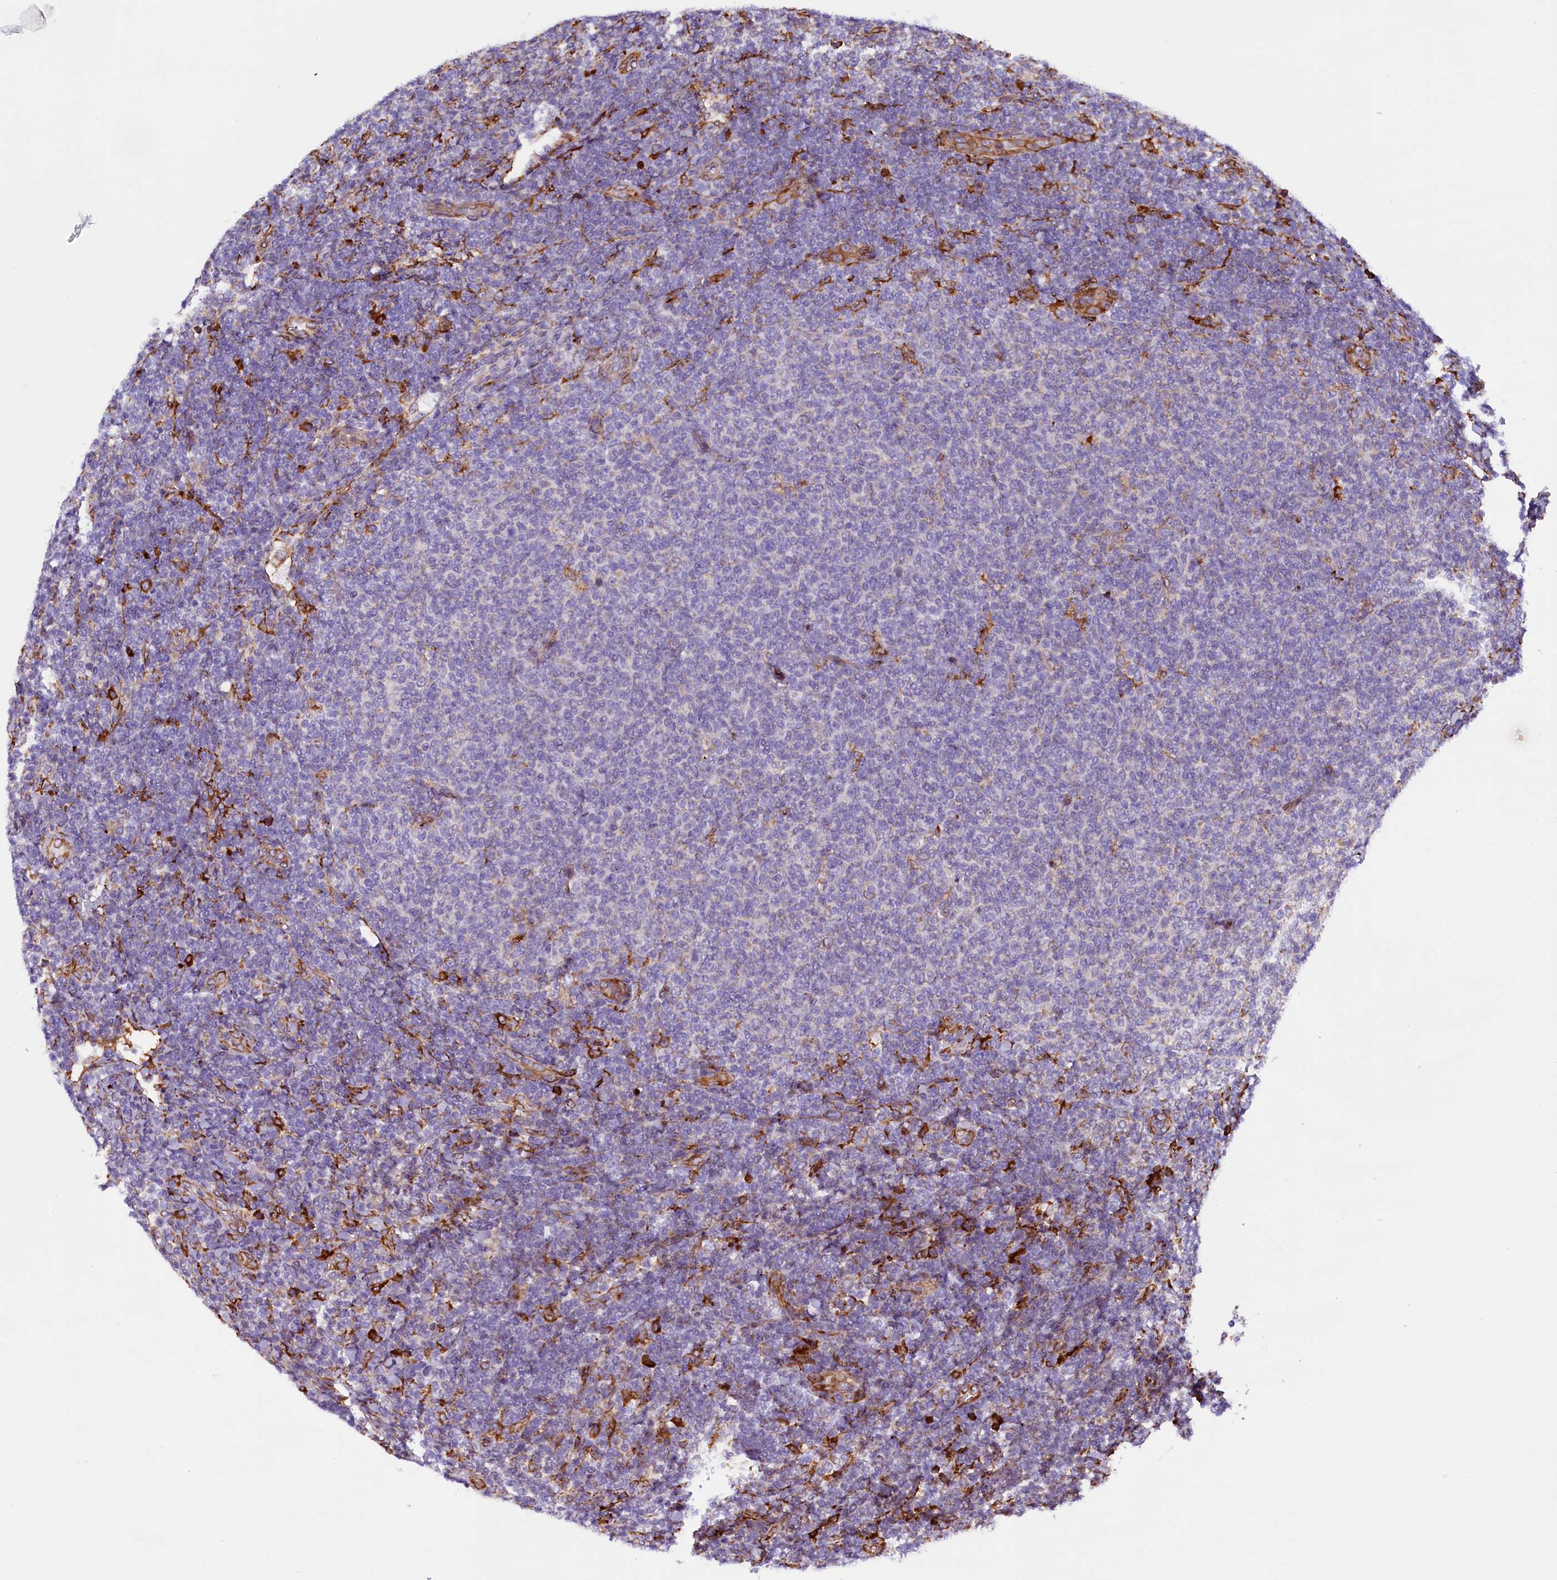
{"staining": {"intensity": "negative", "quantity": "none", "location": "none"}, "tissue": "lymphoma", "cell_type": "Tumor cells", "image_type": "cancer", "snomed": [{"axis": "morphology", "description": "Malignant lymphoma, non-Hodgkin's type, Low grade"}, {"axis": "topography", "description": "Lymph node"}], "caption": "Tumor cells show no significant expression in malignant lymphoma, non-Hodgkin's type (low-grade).", "gene": "CMTR2", "patient": {"sex": "male", "age": 66}}